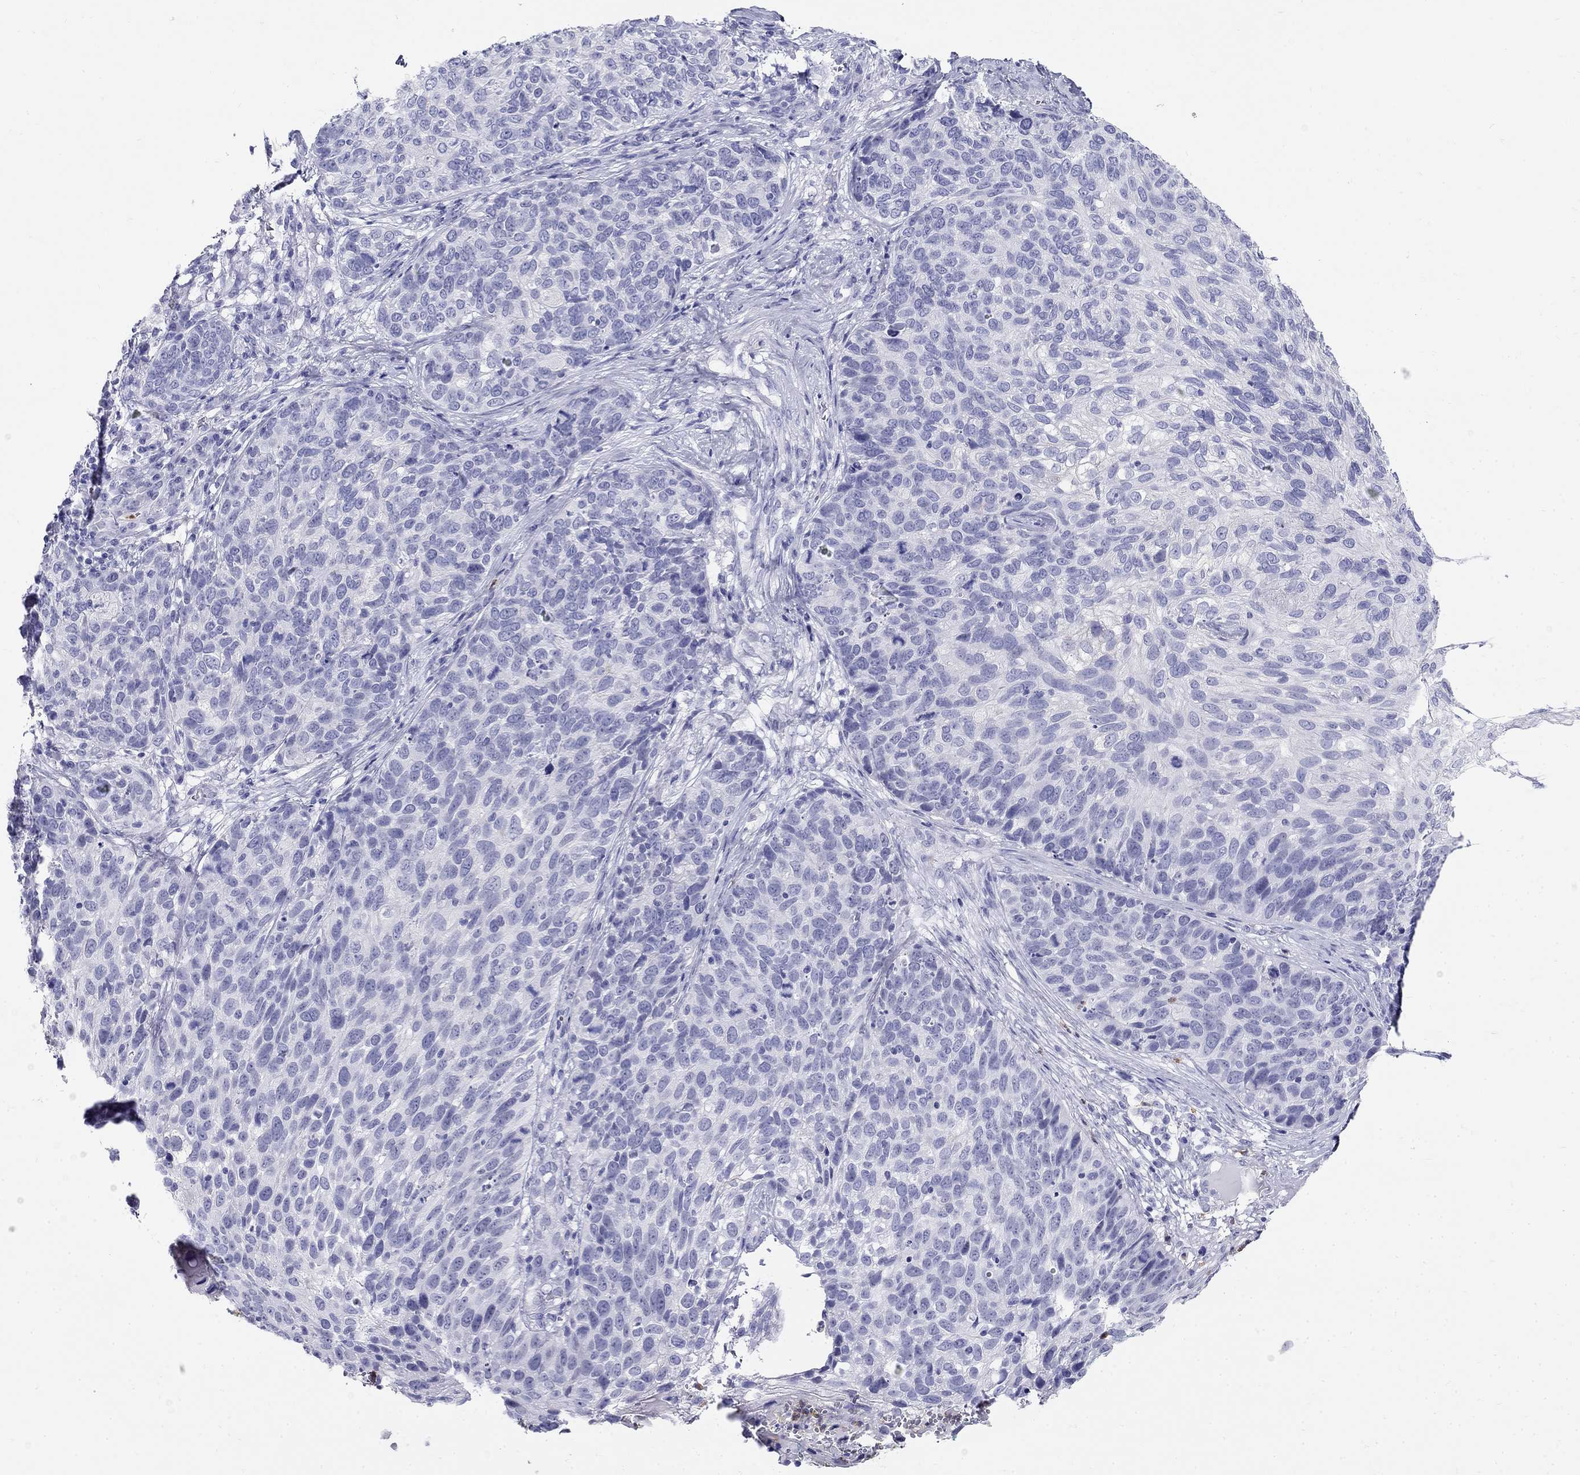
{"staining": {"intensity": "negative", "quantity": "none", "location": "none"}, "tissue": "skin cancer", "cell_type": "Tumor cells", "image_type": "cancer", "snomed": [{"axis": "morphology", "description": "Squamous cell carcinoma, NOS"}, {"axis": "topography", "description": "Skin"}], "caption": "Immunohistochemistry of skin squamous cell carcinoma demonstrates no positivity in tumor cells. (DAB (3,3'-diaminobenzidine) IHC visualized using brightfield microscopy, high magnification).", "gene": "PPP1R36", "patient": {"sex": "male", "age": 92}}